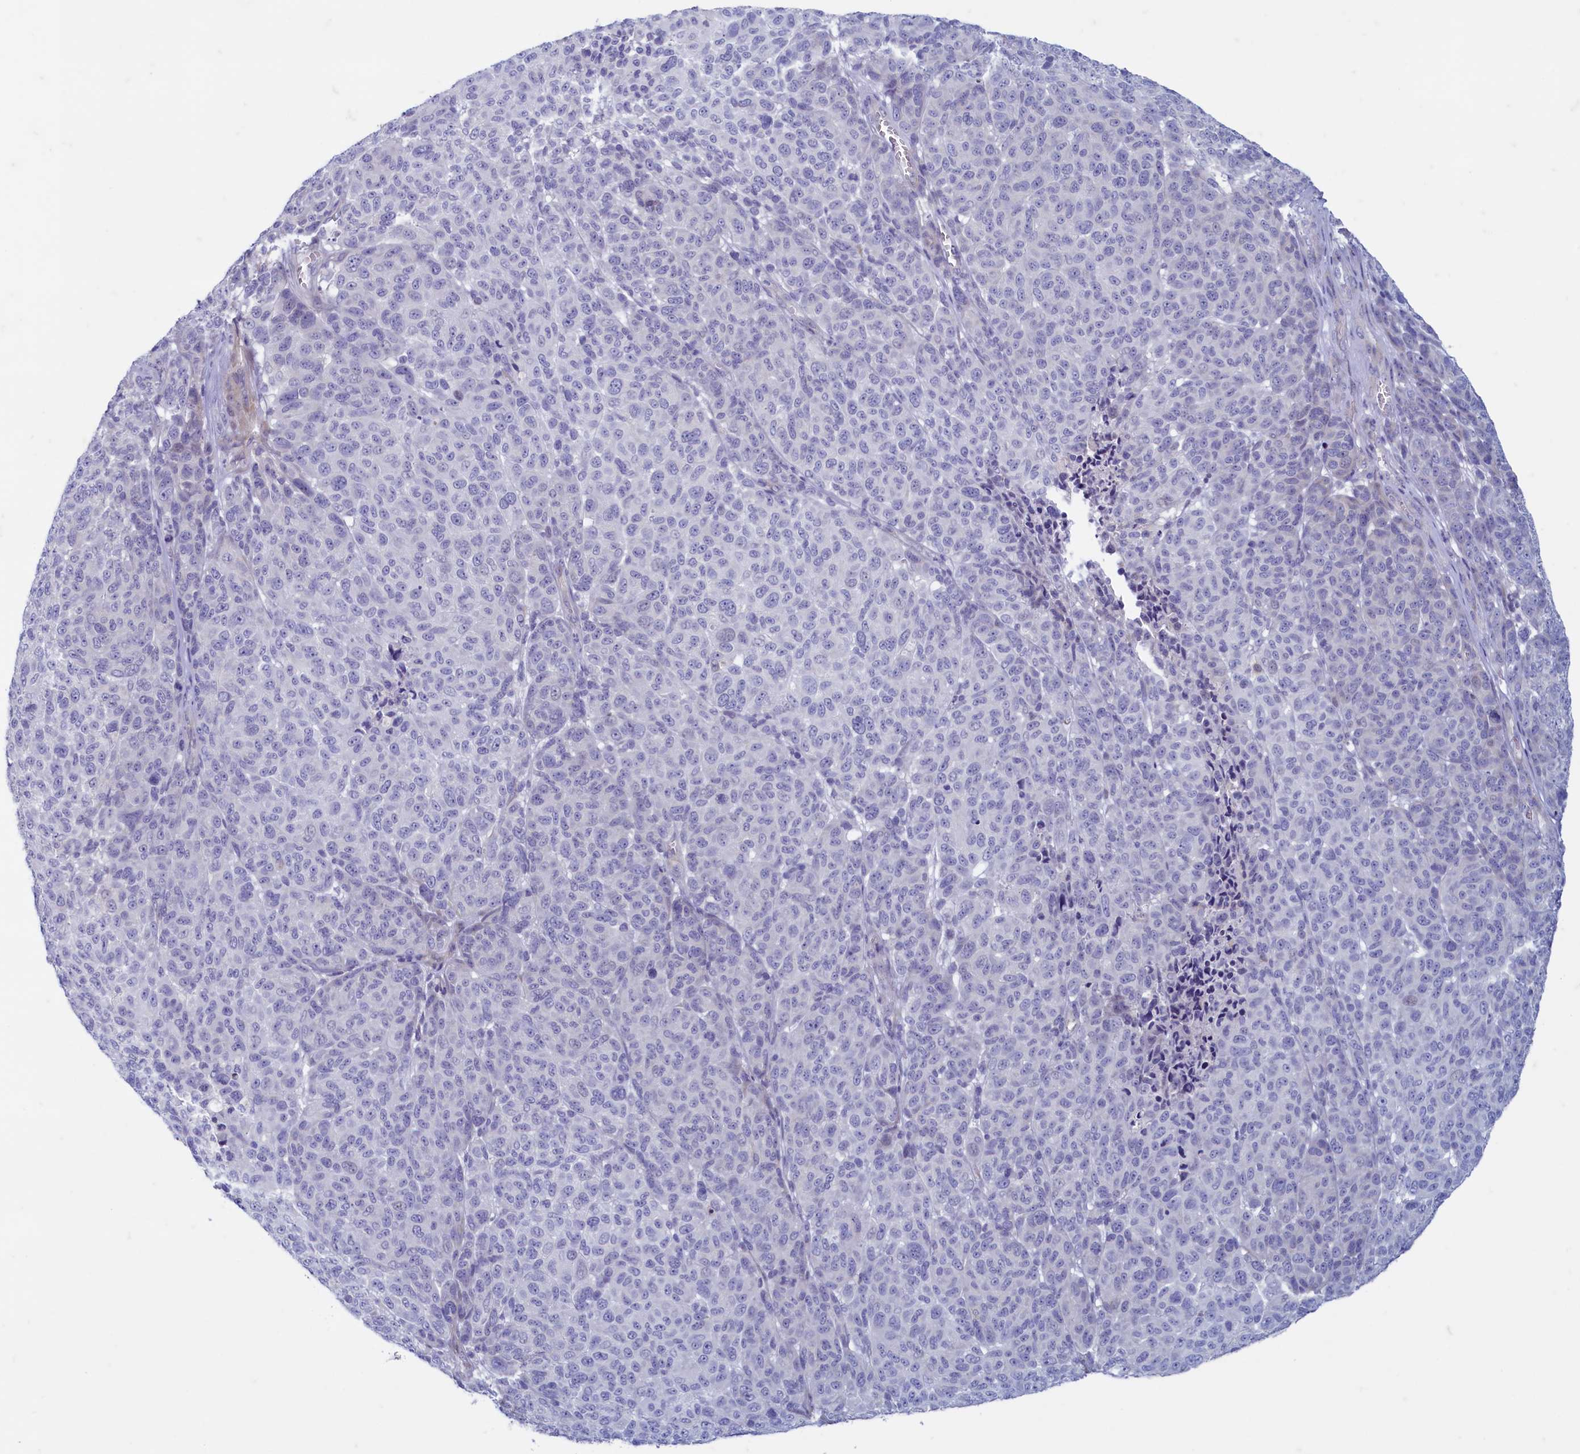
{"staining": {"intensity": "negative", "quantity": "none", "location": "none"}, "tissue": "melanoma", "cell_type": "Tumor cells", "image_type": "cancer", "snomed": [{"axis": "morphology", "description": "Malignant melanoma, NOS"}, {"axis": "topography", "description": "Skin"}], "caption": "An immunohistochemistry histopathology image of malignant melanoma is shown. There is no staining in tumor cells of malignant melanoma.", "gene": "MAP1LC3A", "patient": {"sex": "male", "age": 49}}